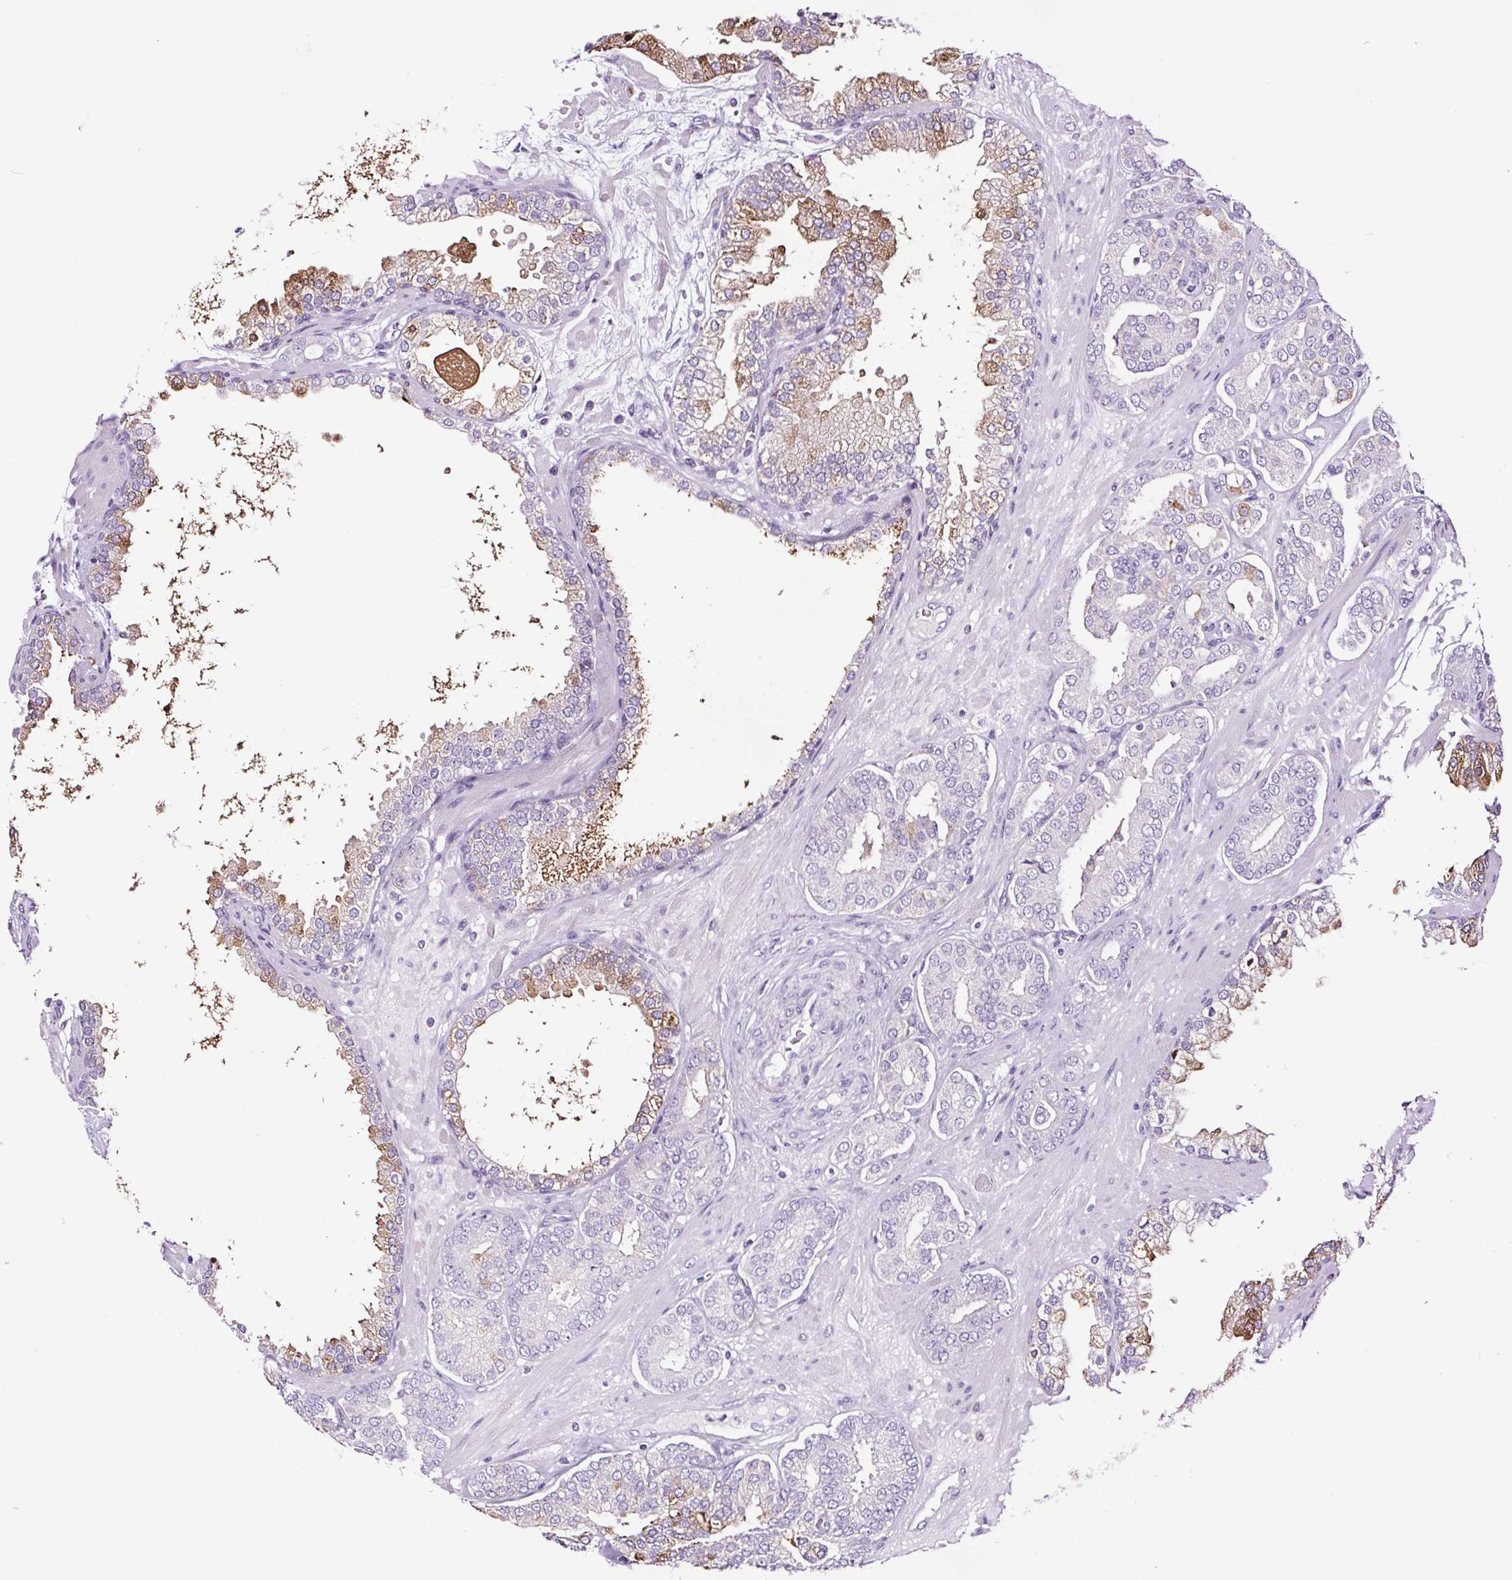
{"staining": {"intensity": "moderate", "quantity": "<25%", "location": "cytoplasmic/membranous"}, "tissue": "prostate cancer", "cell_type": "Tumor cells", "image_type": "cancer", "snomed": [{"axis": "morphology", "description": "Adenocarcinoma, High grade"}, {"axis": "topography", "description": "Prostate"}], "caption": "A histopathology image of prostate cancer (high-grade adenocarcinoma) stained for a protein reveals moderate cytoplasmic/membranous brown staining in tumor cells.", "gene": "FBXL7", "patient": {"sex": "male", "age": 66}}